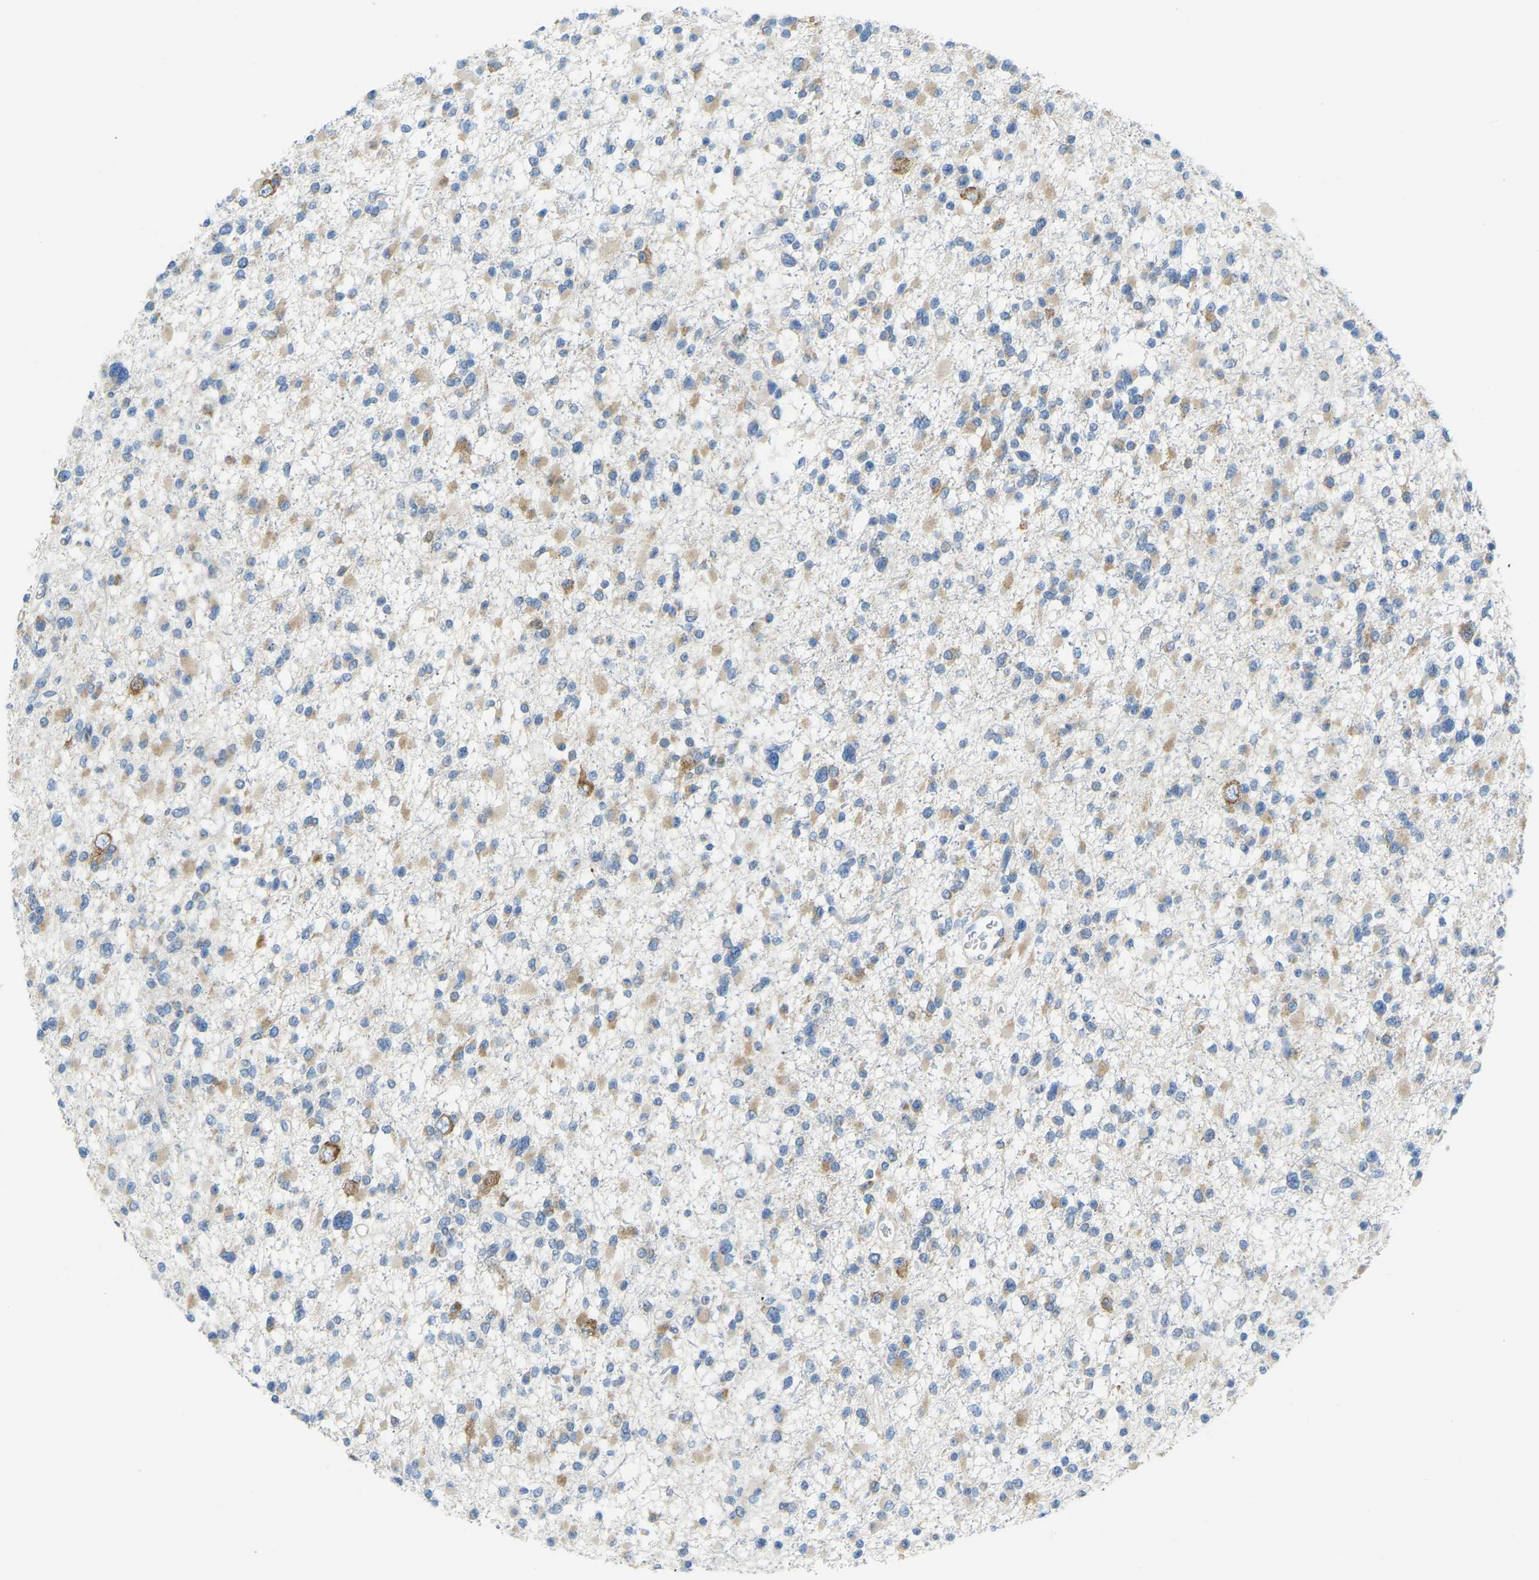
{"staining": {"intensity": "moderate", "quantity": "25%-75%", "location": "cytoplasmic/membranous"}, "tissue": "glioma", "cell_type": "Tumor cells", "image_type": "cancer", "snomed": [{"axis": "morphology", "description": "Glioma, malignant, Low grade"}, {"axis": "topography", "description": "Brain"}], "caption": "Protein expression by immunohistochemistry (IHC) reveals moderate cytoplasmic/membranous positivity in approximately 25%-75% of tumor cells in glioma. (DAB IHC, brown staining for protein, blue staining for nuclei).", "gene": "SND1", "patient": {"sex": "female", "age": 22}}